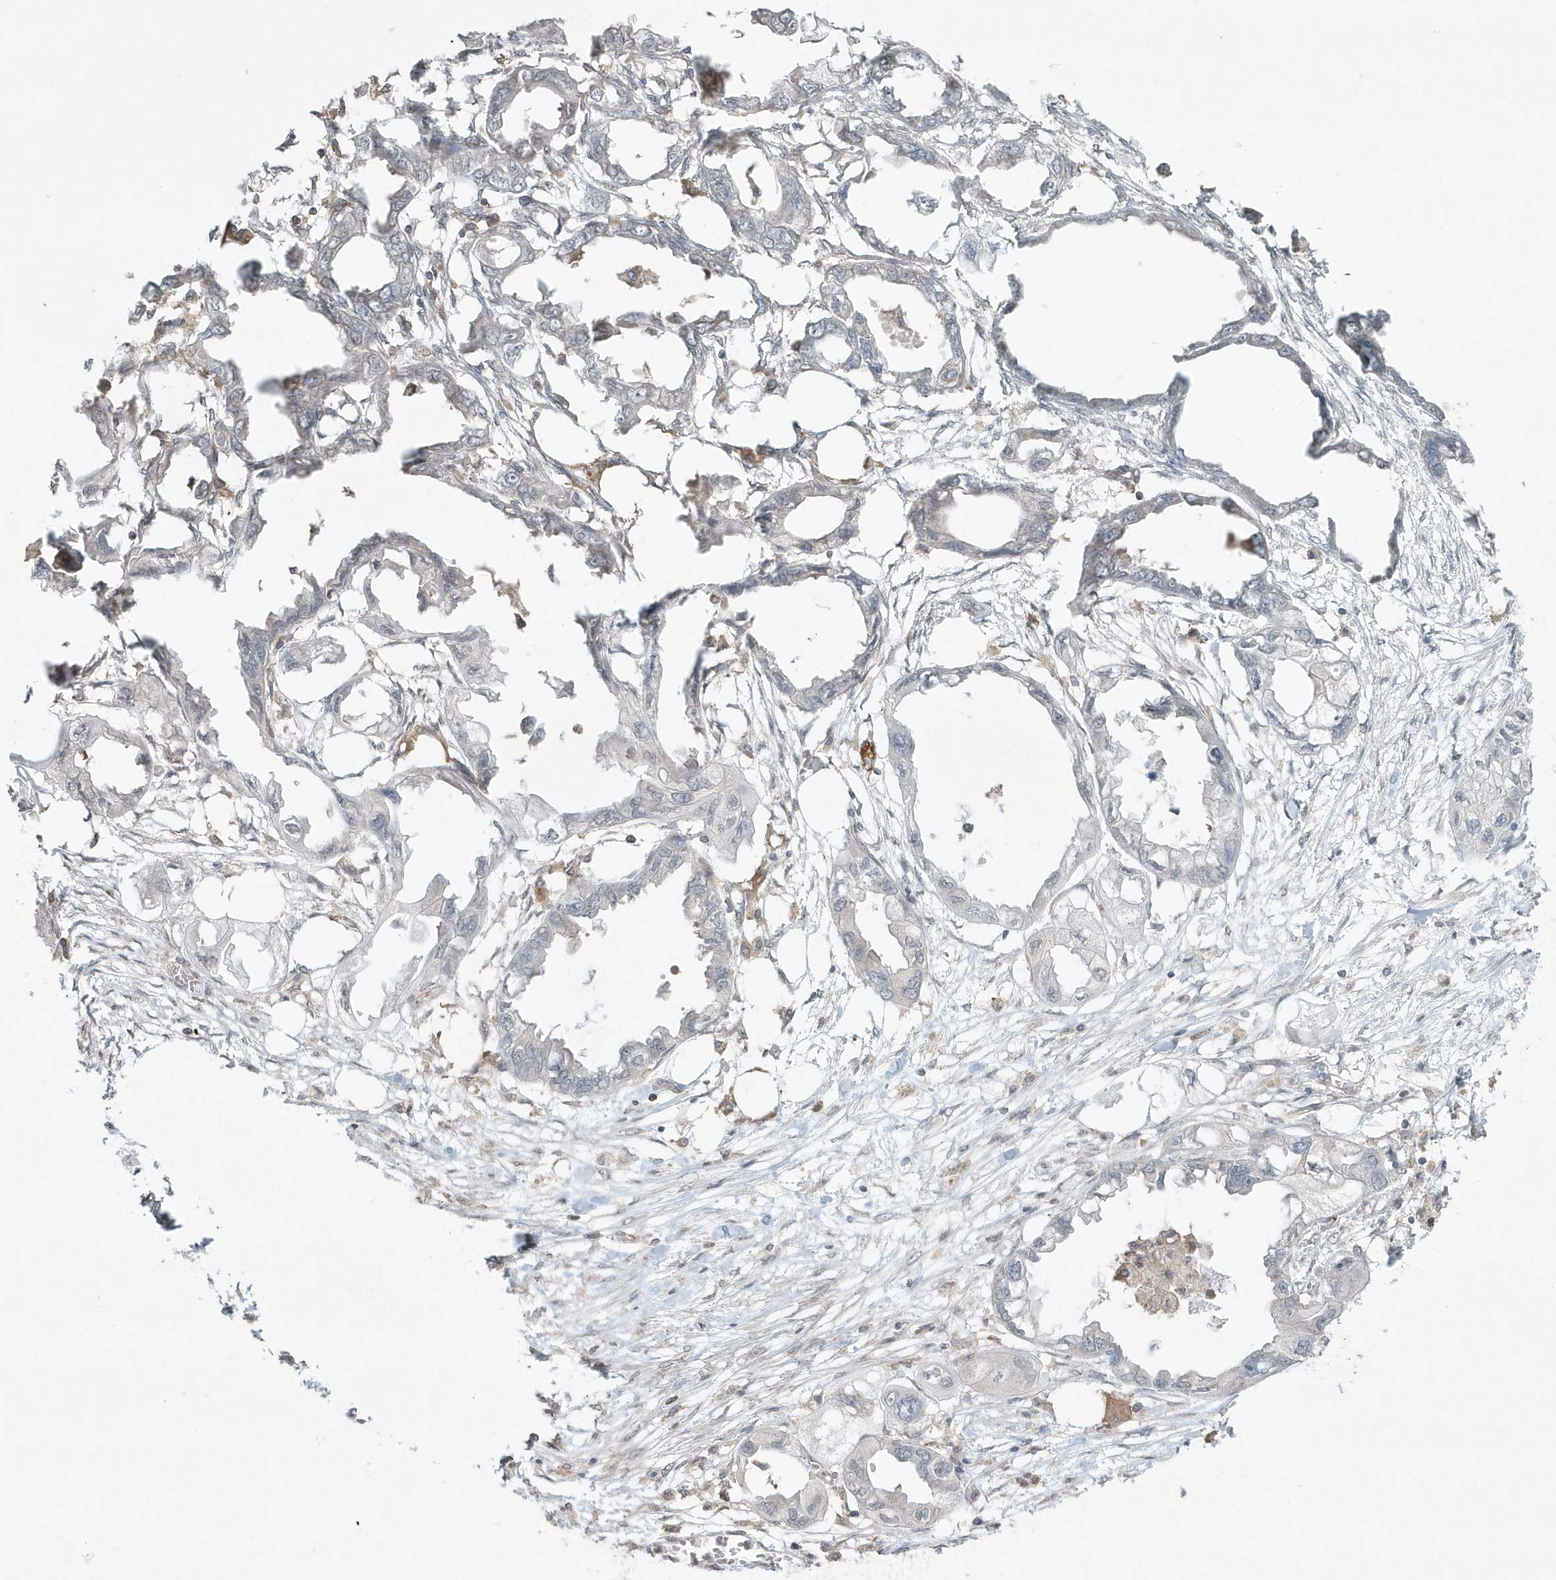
{"staining": {"intensity": "negative", "quantity": "none", "location": "none"}, "tissue": "endometrial cancer", "cell_type": "Tumor cells", "image_type": "cancer", "snomed": [{"axis": "morphology", "description": "Adenocarcinoma, NOS"}, {"axis": "morphology", "description": "Adenocarcinoma, metastatic, NOS"}, {"axis": "topography", "description": "Adipose tissue"}, {"axis": "topography", "description": "Endometrium"}], "caption": "IHC of endometrial adenocarcinoma exhibits no expression in tumor cells.", "gene": "BSN", "patient": {"sex": "female", "age": 67}}